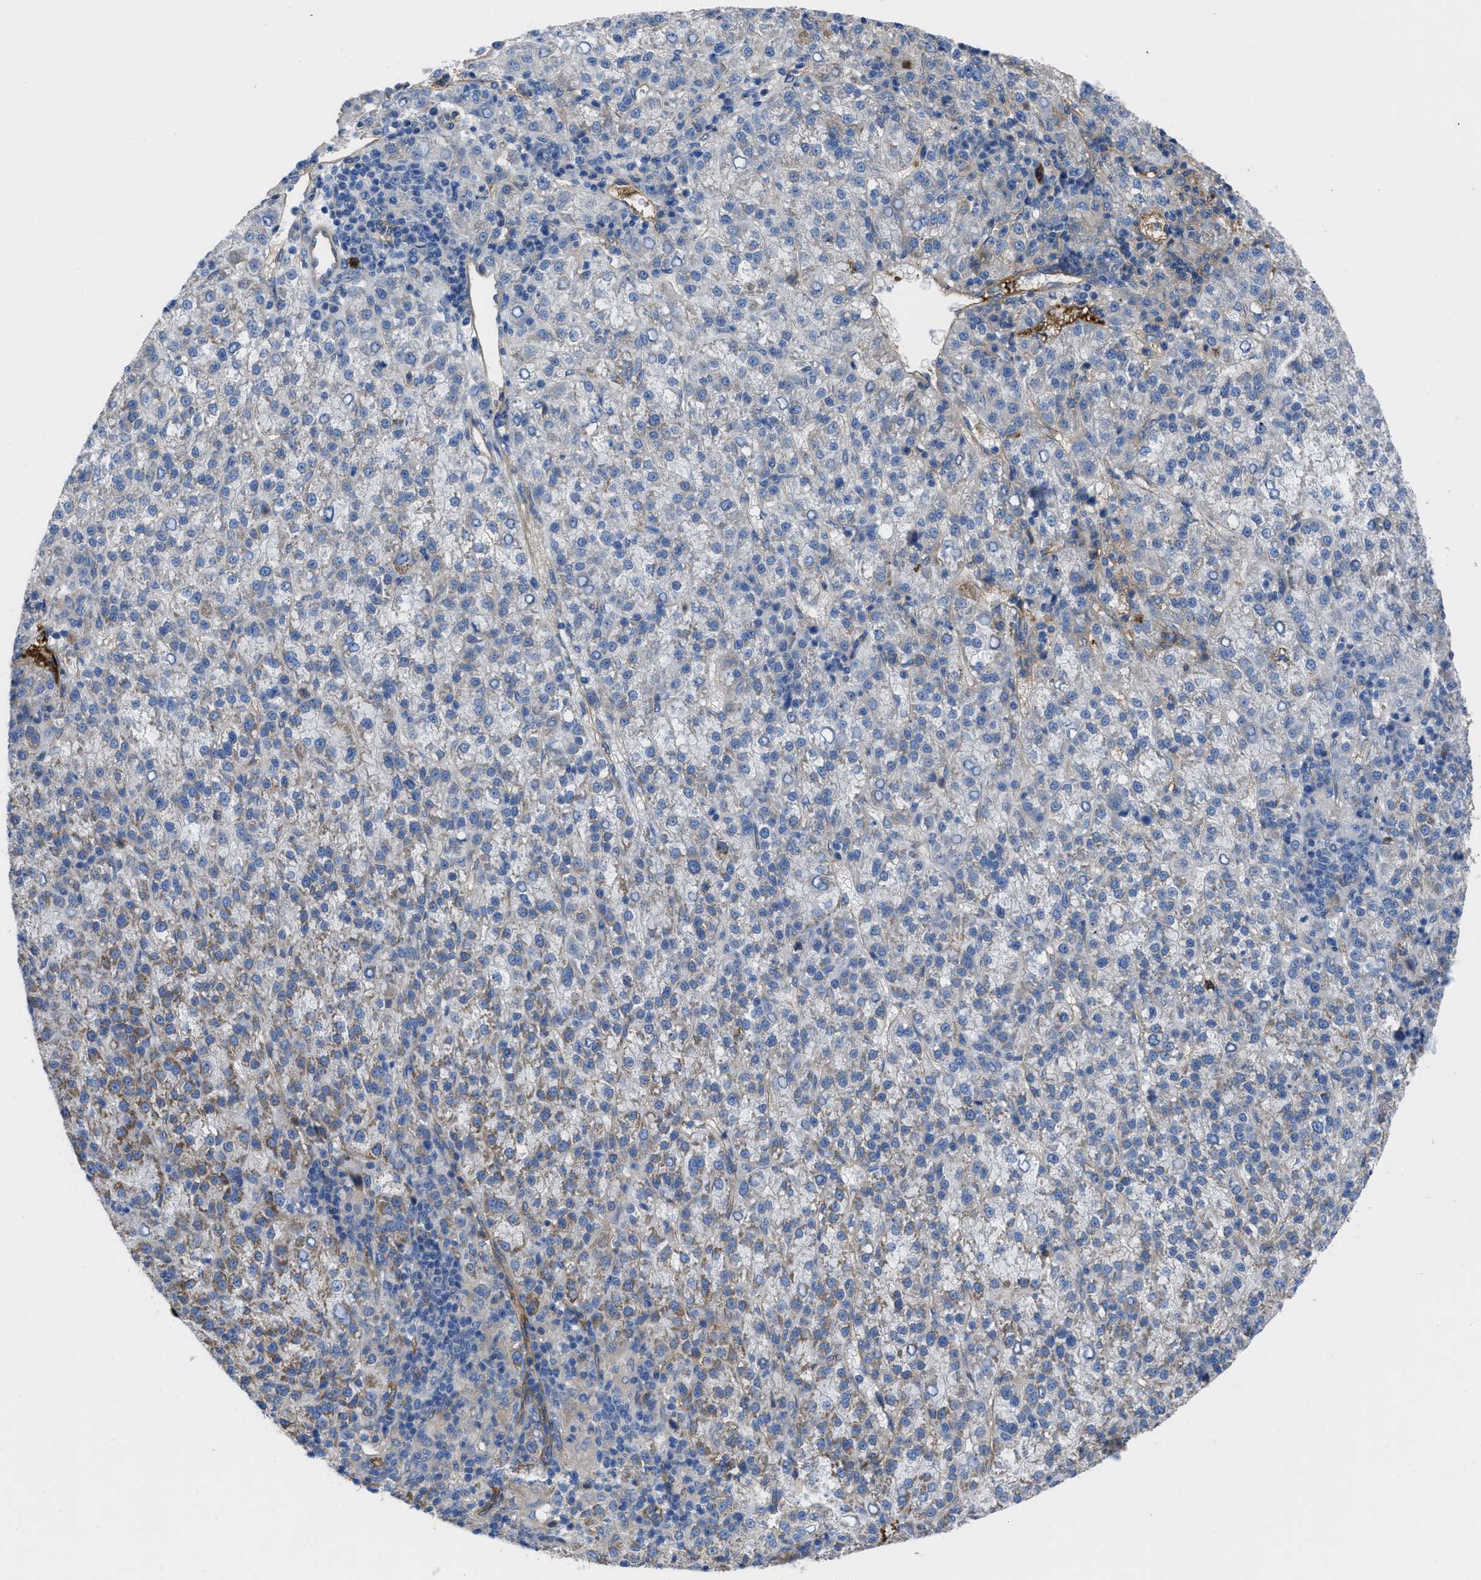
{"staining": {"intensity": "moderate", "quantity": "<25%", "location": "cytoplasmic/membranous"}, "tissue": "liver cancer", "cell_type": "Tumor cells", "image_type": "cancer", "snomed": [{"axis": "morphology", "description": "Carcinoma, Hepatocellular, NOS"}, {"axis": "topography", "description": "Liver"}], "caption": "A low amount of moderate cytoplasmic/membranous staining is seen in about <25% of tumor cells in liver cancer tissue. Nuclei are stained in blue.", "gene": "TRIOBP", "patient": {"sex": "female", "age": 58}}